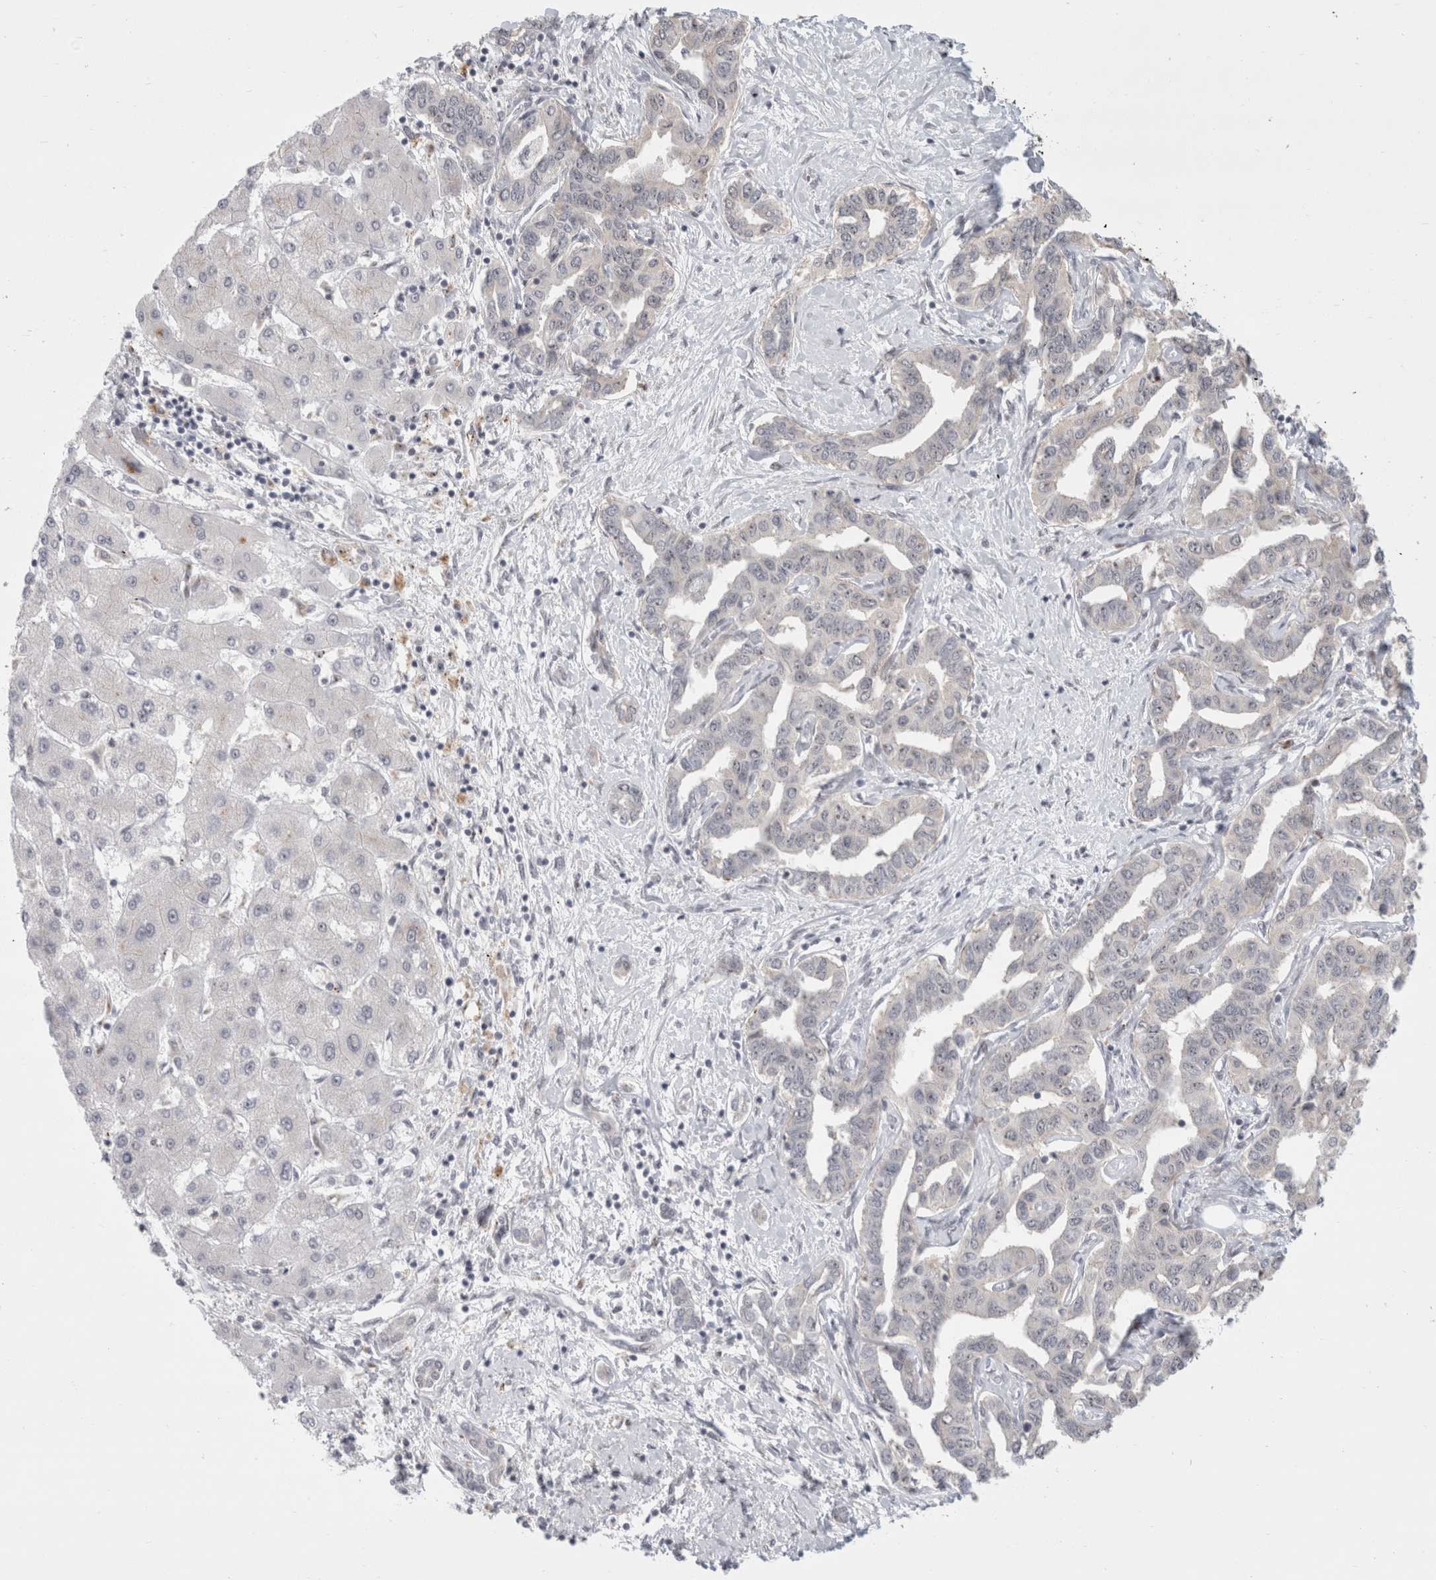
{"staining": {"intensity": "negative", "quantity": "none", "location": "none"}, "tissue": "liver cancer", "cell_type": "Tumor cells", "image_type": "cancer", "snomed": [{"axis": "morphology", "description": "Cholangiocarcinoma"}, {"axis": "topography", "description": "Liver"}], "caption": "Immunohistochemical staining of human liver cancer (cholangiocarcinoma) shows no significant staining in tumor cells. (DAB (3,3'-diaminobenzidine) IHC visualized using brightfield microscopy, high magnification).", "gene": "SENP6", "patient": {"sex": "male", "age": 59}}